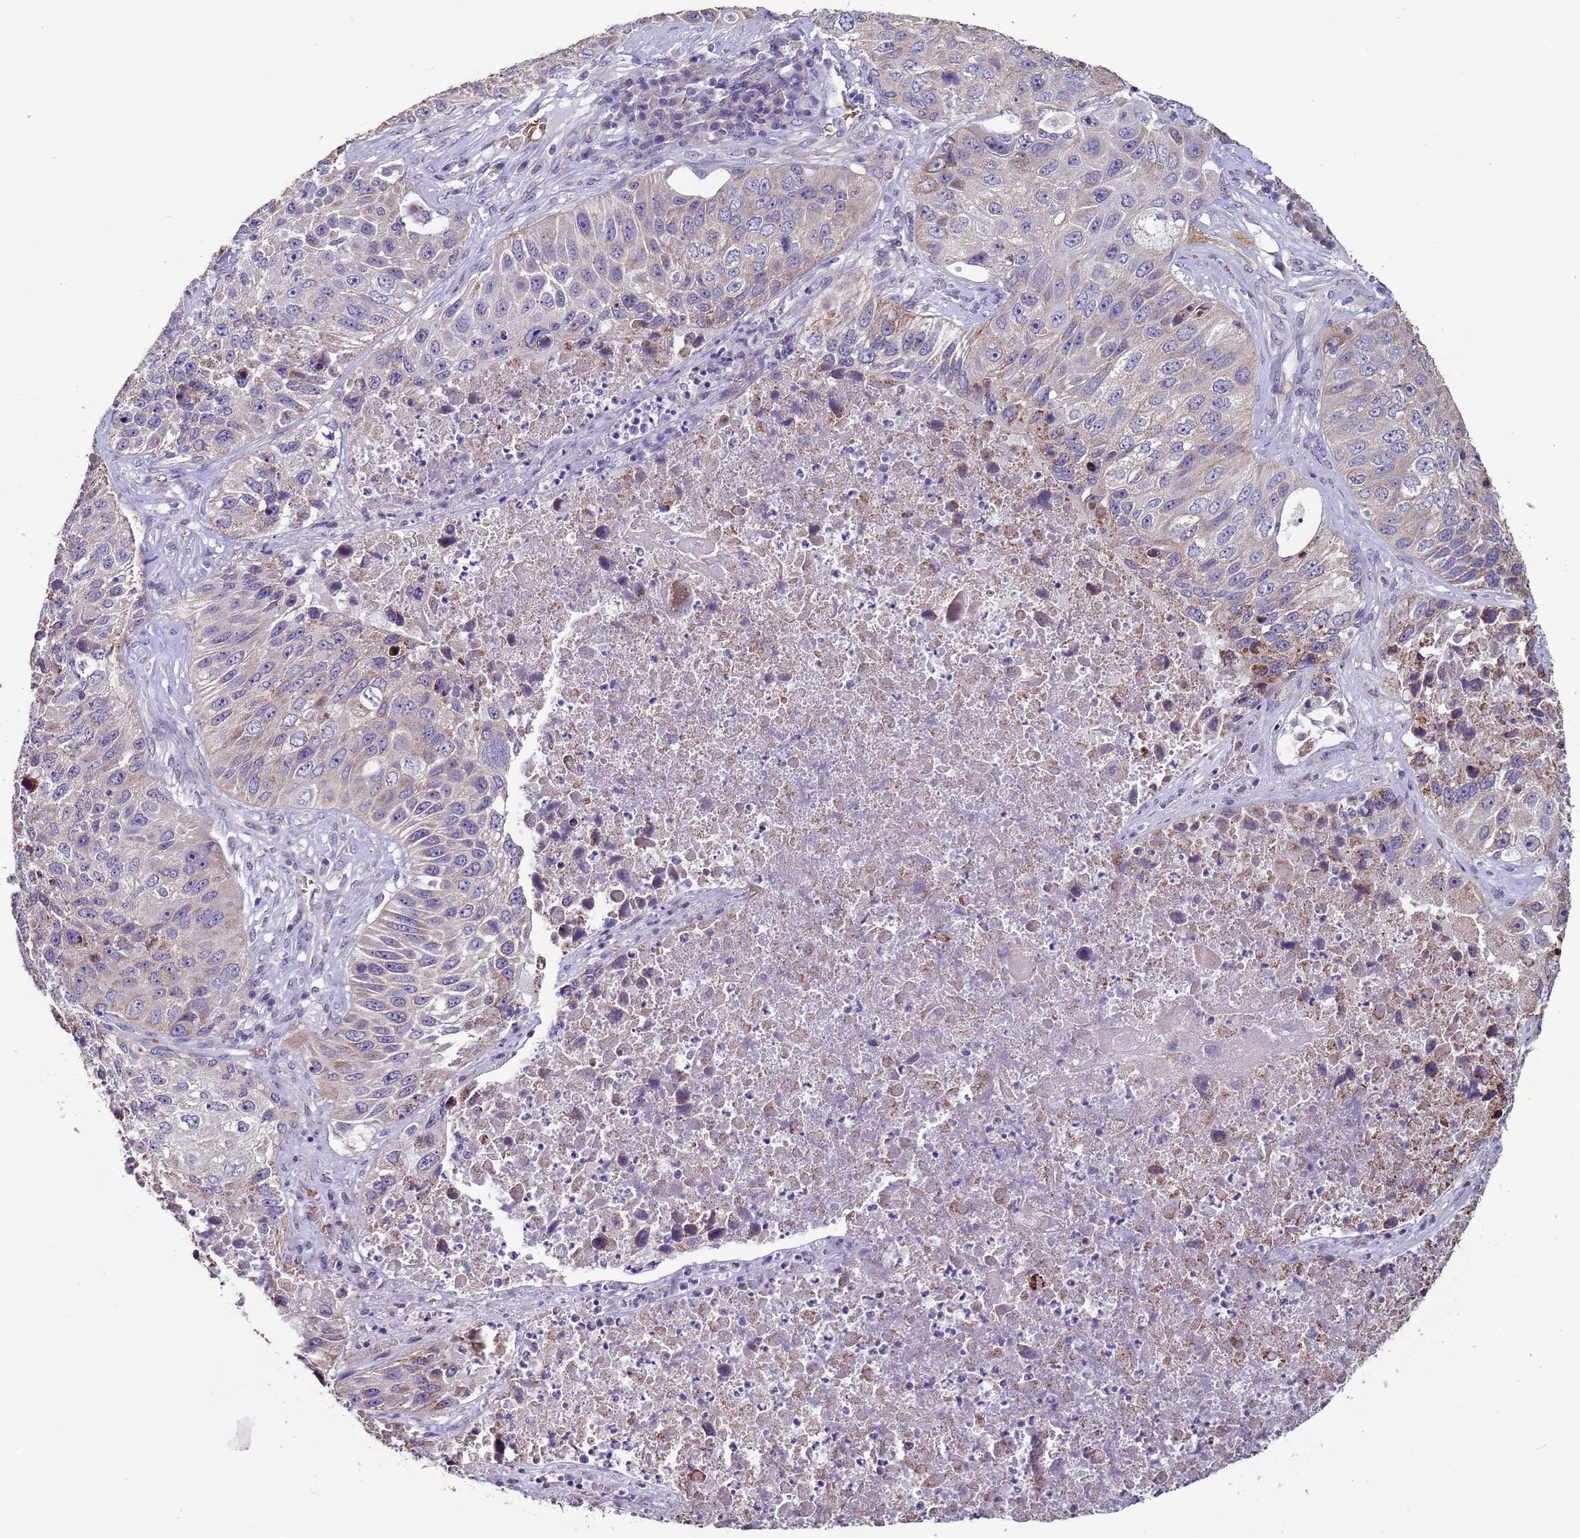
{"staining": {"intensity": "weak", "quantity": "<25%", "location": "cytoplasmic/membranous"}, "tissue": "lung cancer", "cell_type": "Tumor cells", "image_type": "cancer", "snomed": [{"axis": "morphology", "description": "Squamous cell carcinoma, NOS"}, {"axis": "topography", "description": "Lung"}], "caption": "This is a photomicrograph of immunohistochemistry (IHC) staining of lung squamous cell carcinoma, which shows no expression in tumor cells. Brightfield microscopy of immunohistochemistry stained with DAB (brown) and hematoxylin (blue), captured at high magnification.", "gene": "CLHC1", "patient": {"sex": "male", "age": 61}}